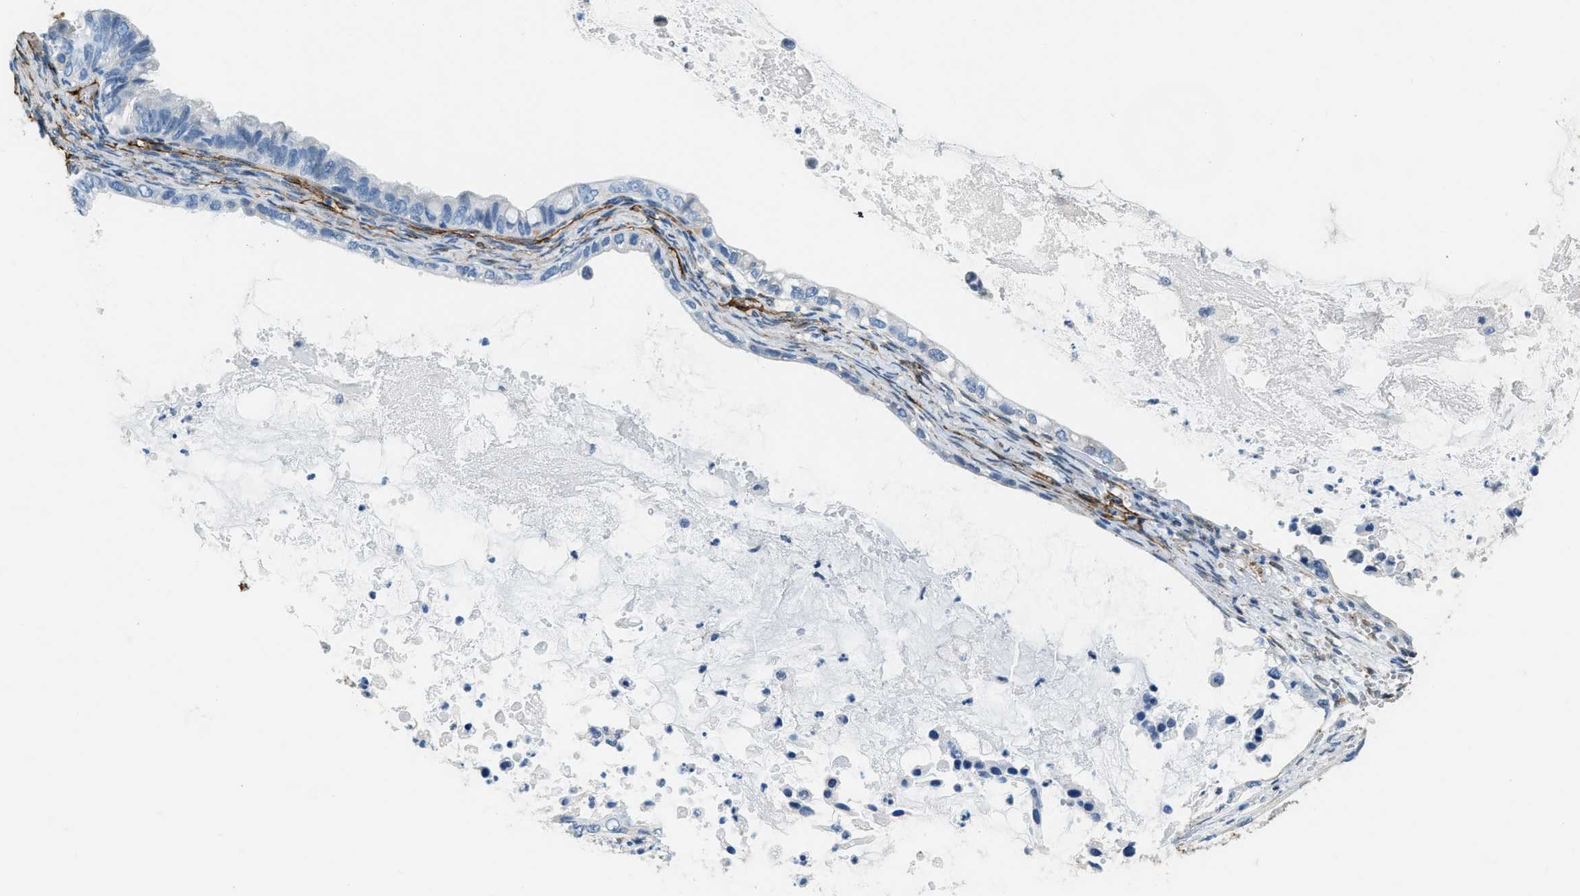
{"staining": {"intensity": "negative", "quantity": "none", "location": "none"}, "tissue": "ovarian cancer", "cell_type": "Tumor cells", "image_type": "cancer", "snomed": [{"axis": "morphology", "description": "Cystadenocarcinoma, mucinous, NOS"}, {"axis": "topography", "description": "Ovary"}], "caption": "This is an immunohistochemistry micrograph of human mucinous cystadenocarcinoma (ovarian). There is no expression in tumor cells.", "gene": "TMEM43", "patient": {"sex": "female", "age": 80}}